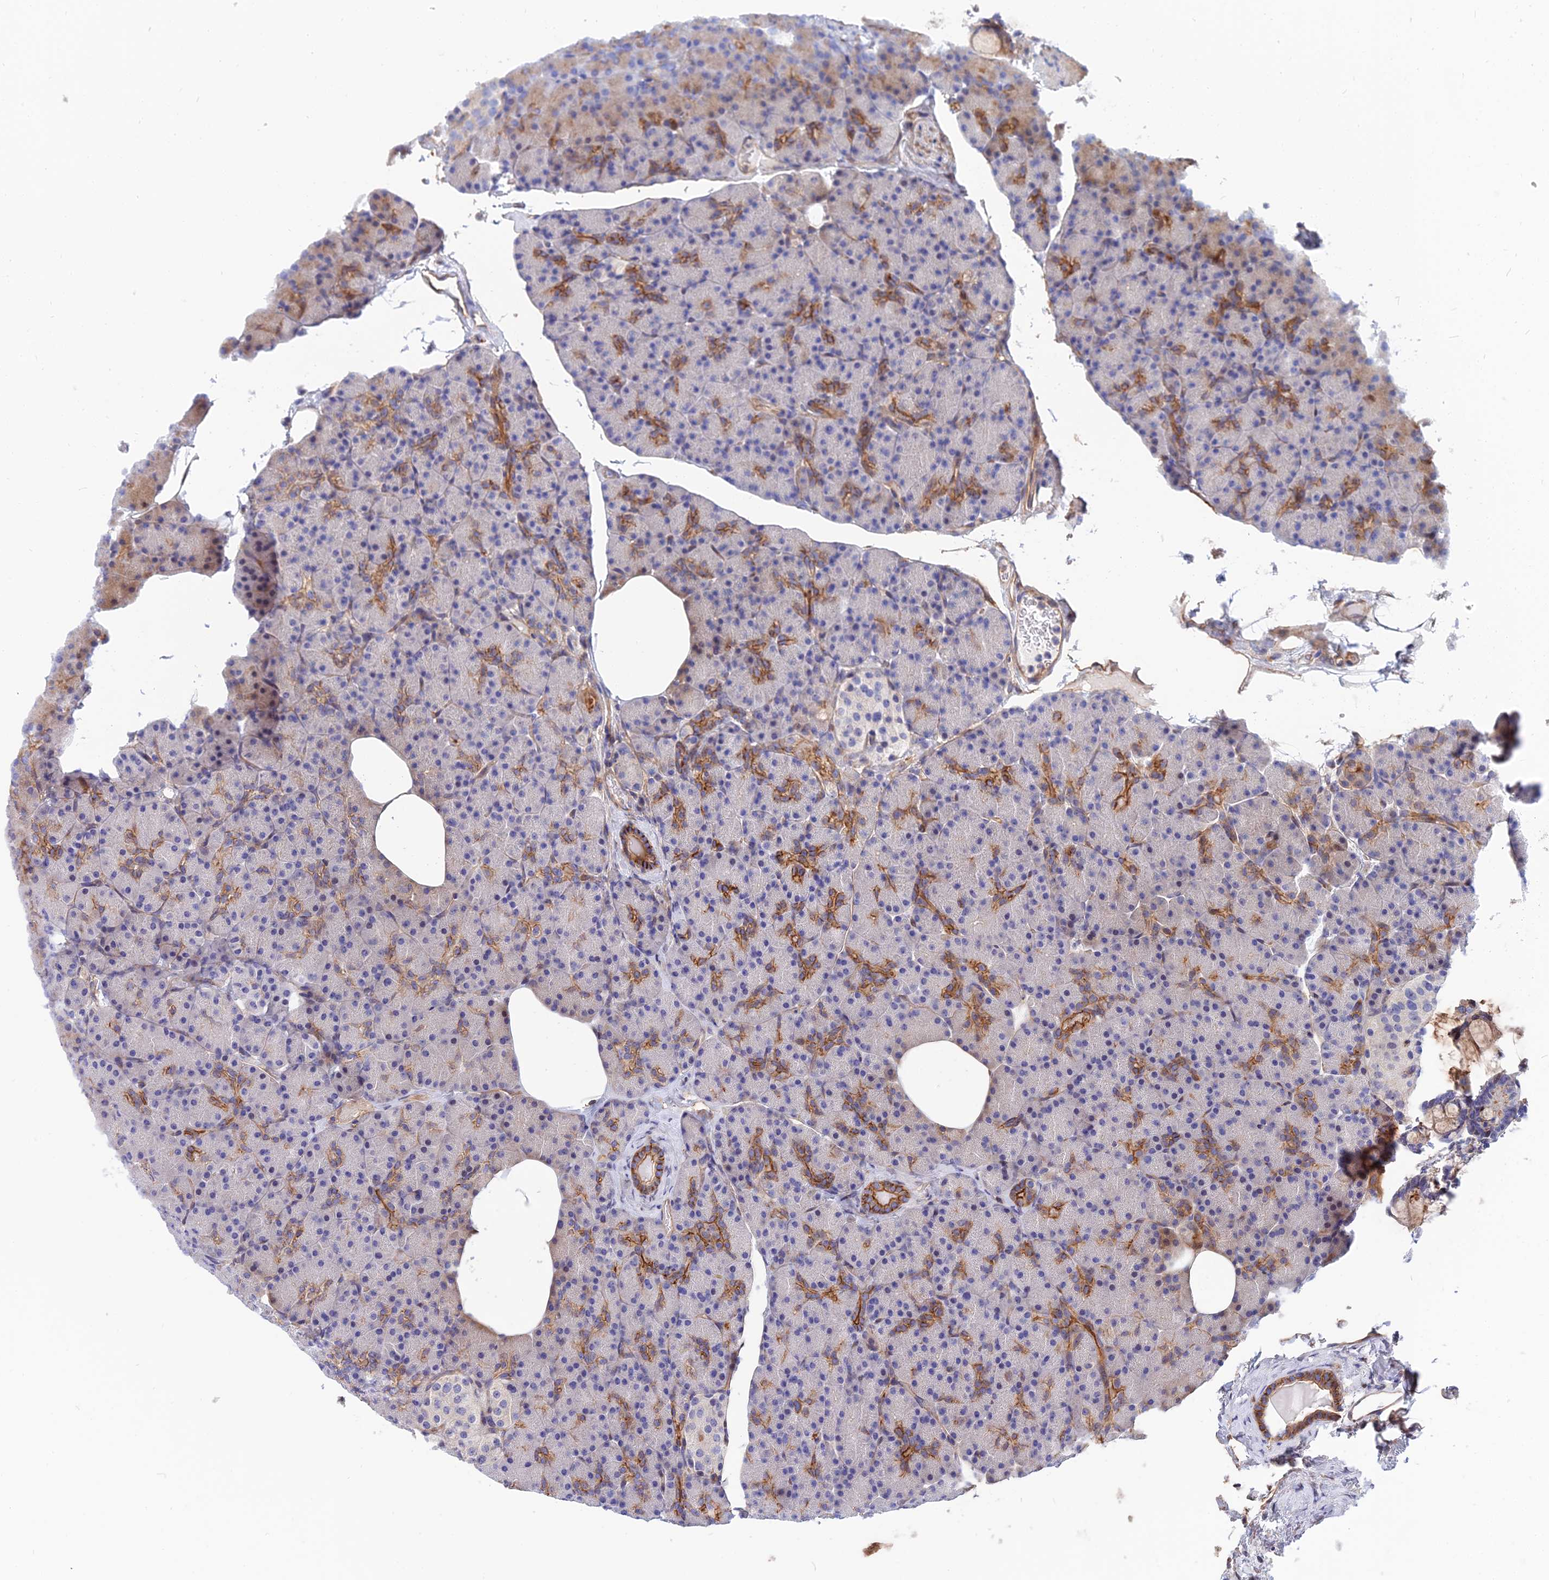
{"staining": {"intensity": "moderate", "quantity": "25%-75%", "location": "cytoplasmic/membranous"}, "tissue": "pancreas", "cell_type": "Exocrine glandular cells", "image_type": "normal", "snomed": [{"axis": "morphology", "description": "Normal tissue, NOS"}, {"axis": "topography", "description": "Pancreas"}], "caption": "IHC staining of normal pancreas, which displays medium levels of moderate cytoplasmic/membranous staining in about 25%-75% of exocrine glandular cells indicating moderate cytoplasmic/membranous protein staining. The staining was performed using DAB (3,3'-diaminobenzidine) (brown) for protein detection and nuclei were counterstained in hematoxylin (blue).", "gene": "TRIM43B", "patient": {"sex": "female", "age": 43}}